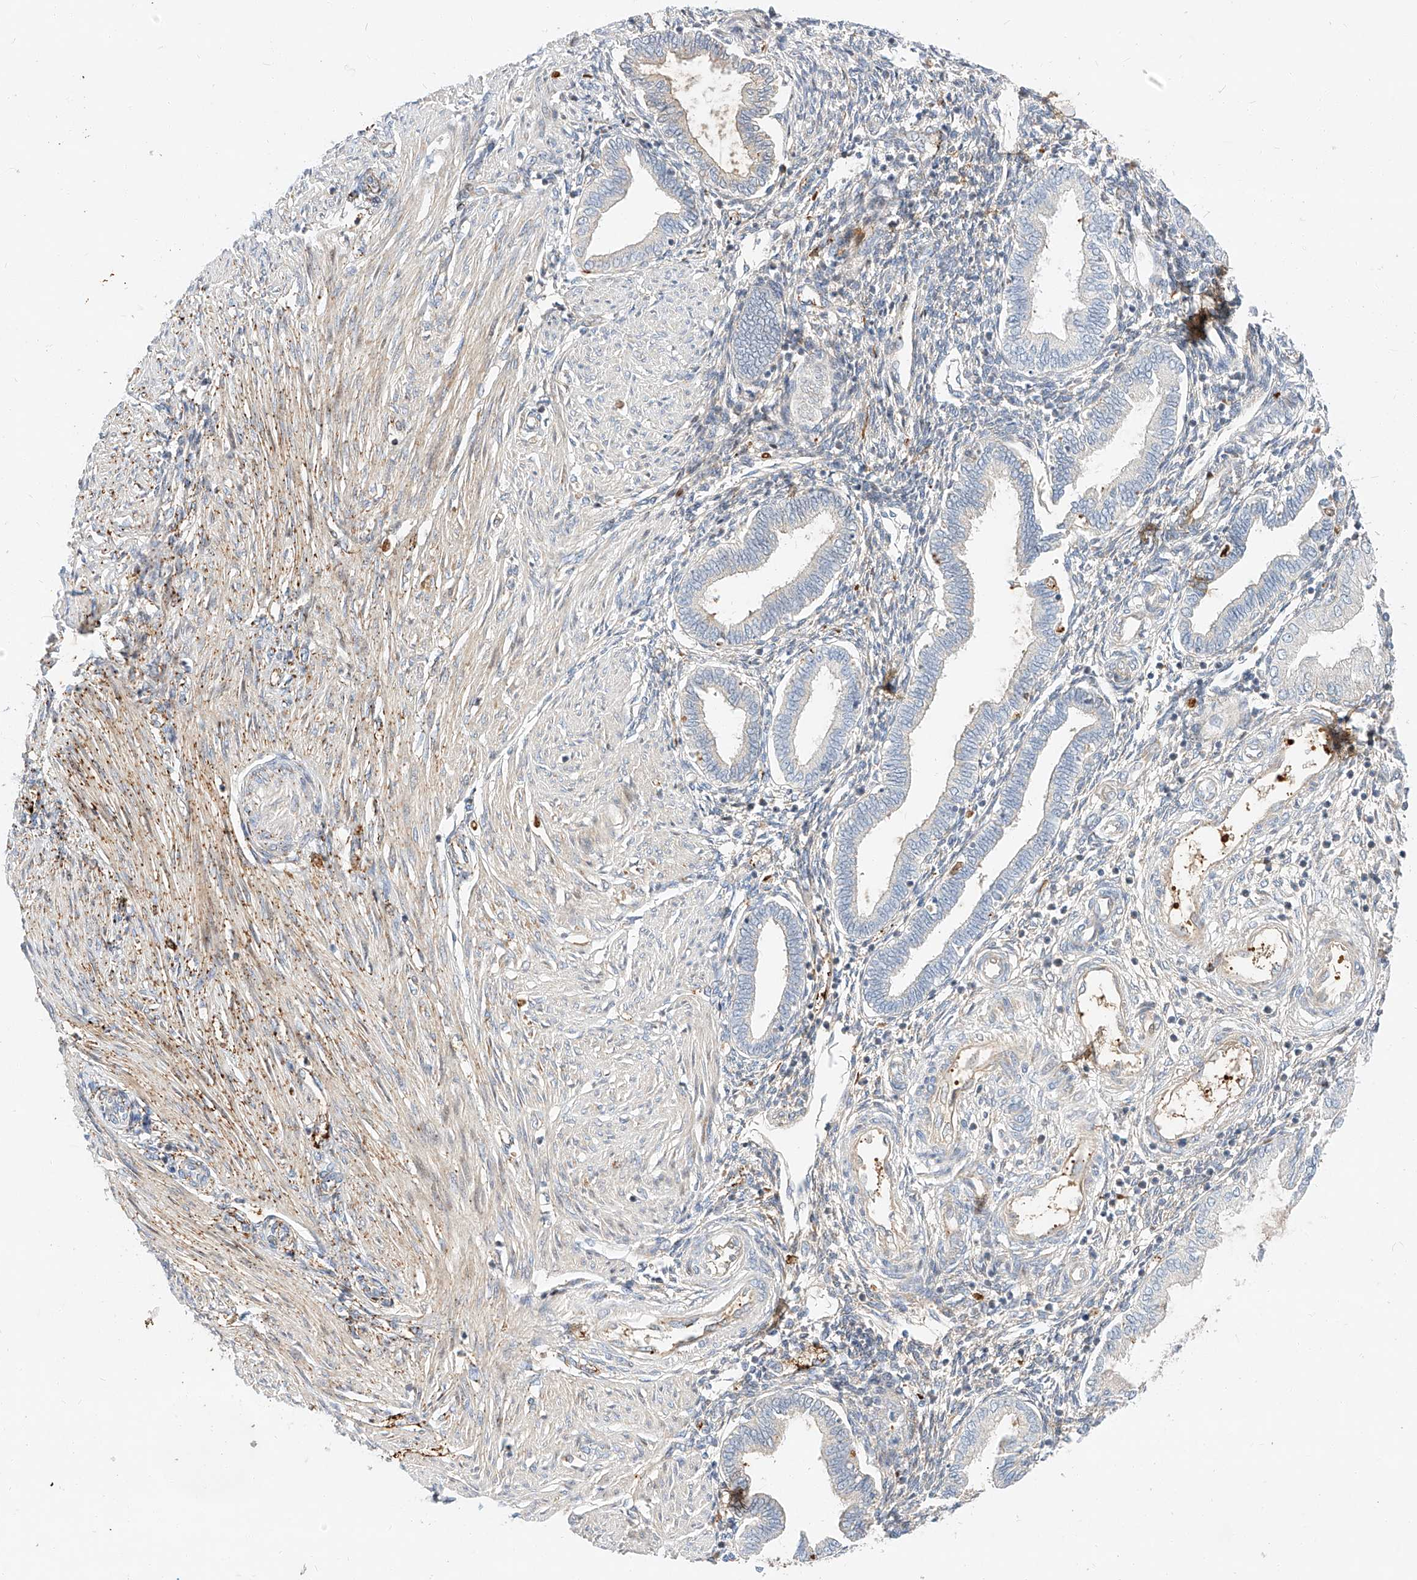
{"staining": {"intensity": "weak", "quantity": "<25%", "location": "cytoplasmic/membranous"}, "tissue": "endometrium", "cell_type": "Cells in endometrial stroma", "image_type": "normal", "snomed": [{"axis": "morphology", "description": "Normal tissue, NOS"}, {"axis": "topography", "description": "Endometrium"}], "caption": "Immunohistochemical staining of benign human endometrium demonstrates no significant staining in cells in endometrial stroma.", "gene": "OSGEPL1", "patient": {"sex": "female", "age": 53}}